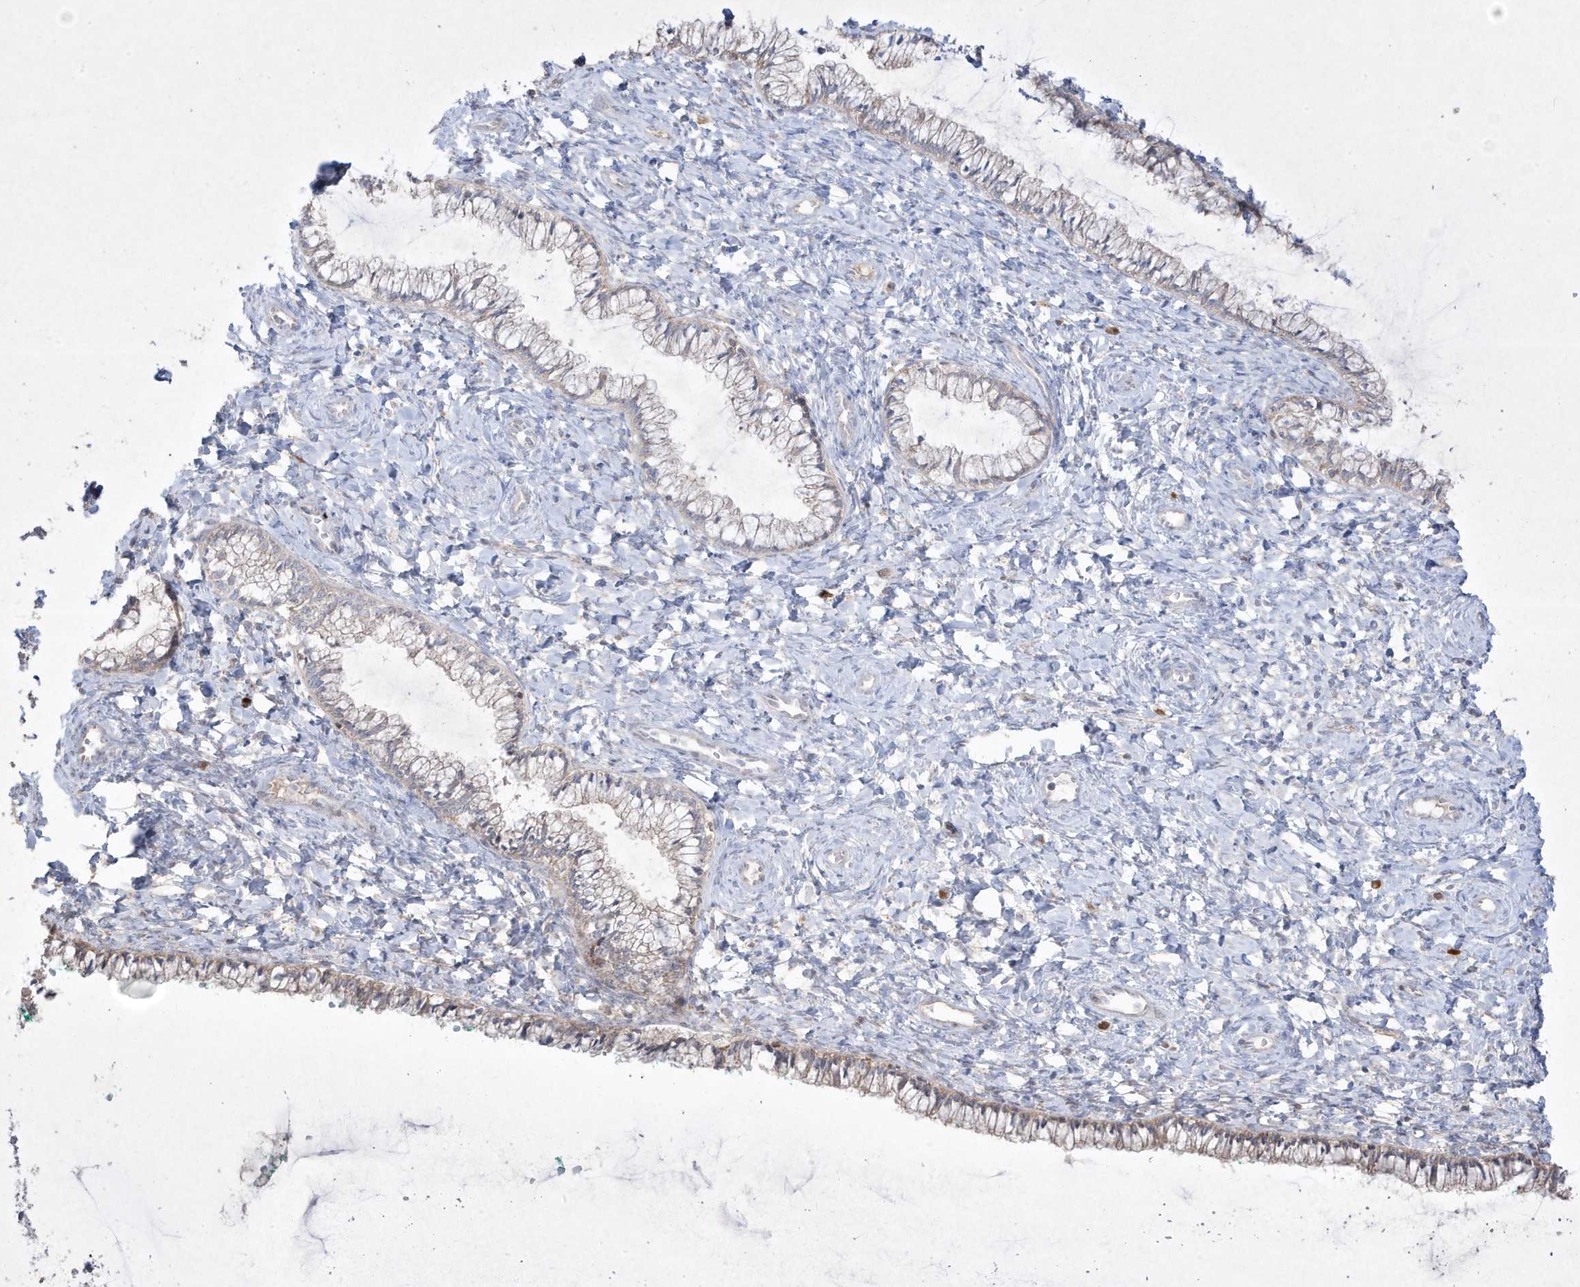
{"staining": {"intensity": "weak", "quantity": "25%-75%", "location": "cytoplasmic/membranous"}, "tissue": "cervix", "cell_type": "Glandular cells", "image_type": "normal", "snomed": [{"axis": "morphology", "description": "Normal tissue, NOS"}, {"axis": "morphology", "description": "Adenocarcinoma, NOS"}, {"axis": "topography", "description": "Cervix"}], "caption": "The histopathology image displays immunohistochemical staining of normal cervix. There is weak cytoplasmic/membranous expression is seen in approximately 25%-75% of glandular cells.", "gene": "ADAMTSL3", "patient": {"sex": "female", "age": 29}}